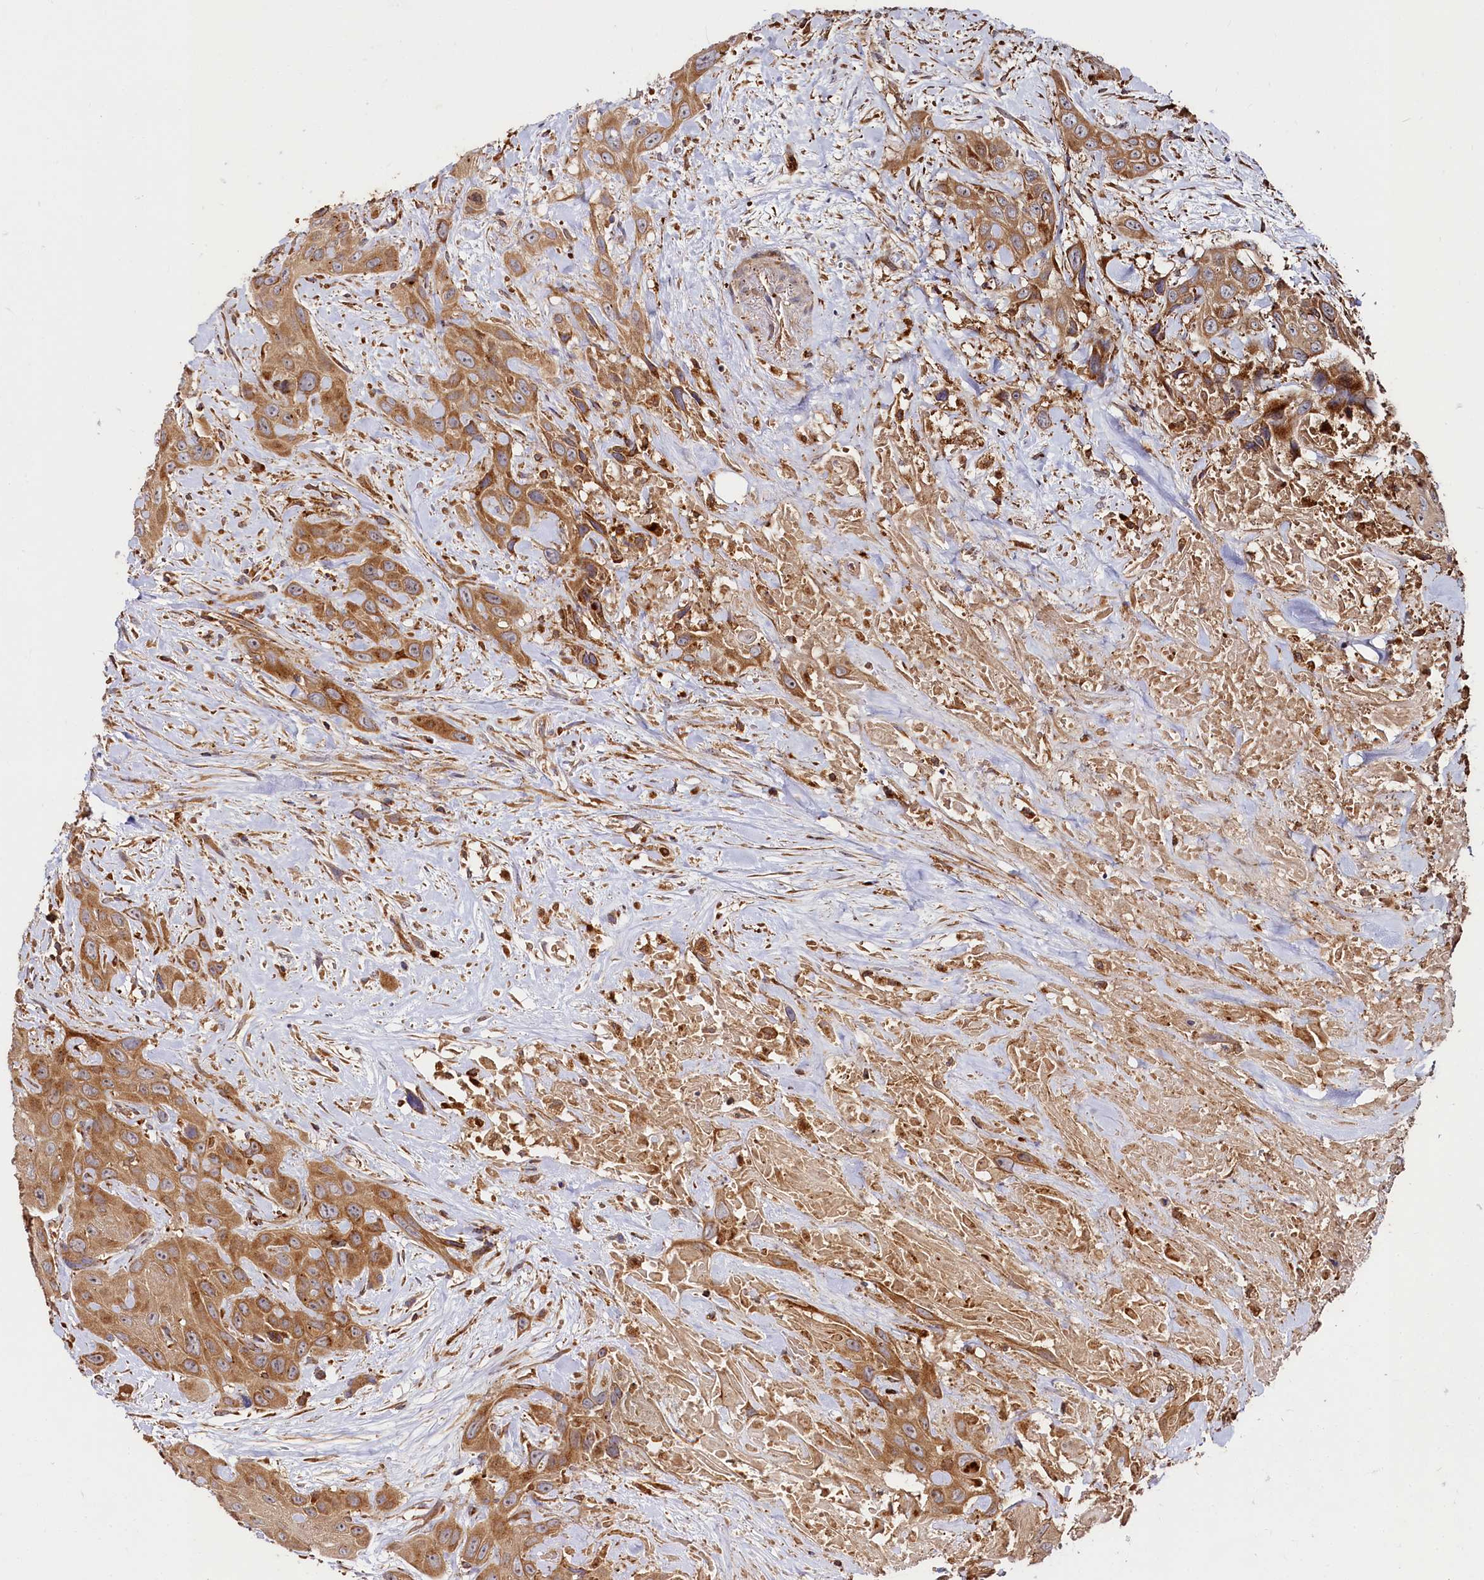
{"staining": {"intensity": "moderate", "quantity": ">75%", "location": "cytoplasmic/membranous"}, "tissue": "head and neck cancer", "cell_type": "Tumor cells", "image_type": "cancer", "snomed": [{"axis": "morphology", "description": "Squamous cell carcinoma, NOS"}, {"axis": "topography", "description": "Head-Neck"}], "caption": "Head and neck cancer (squamous cell carcinoma) stained with a protein marker displays moderate staining in tumor cells.", "gene": "WDR73", "patient": {"sex": "male", "age": 81}}